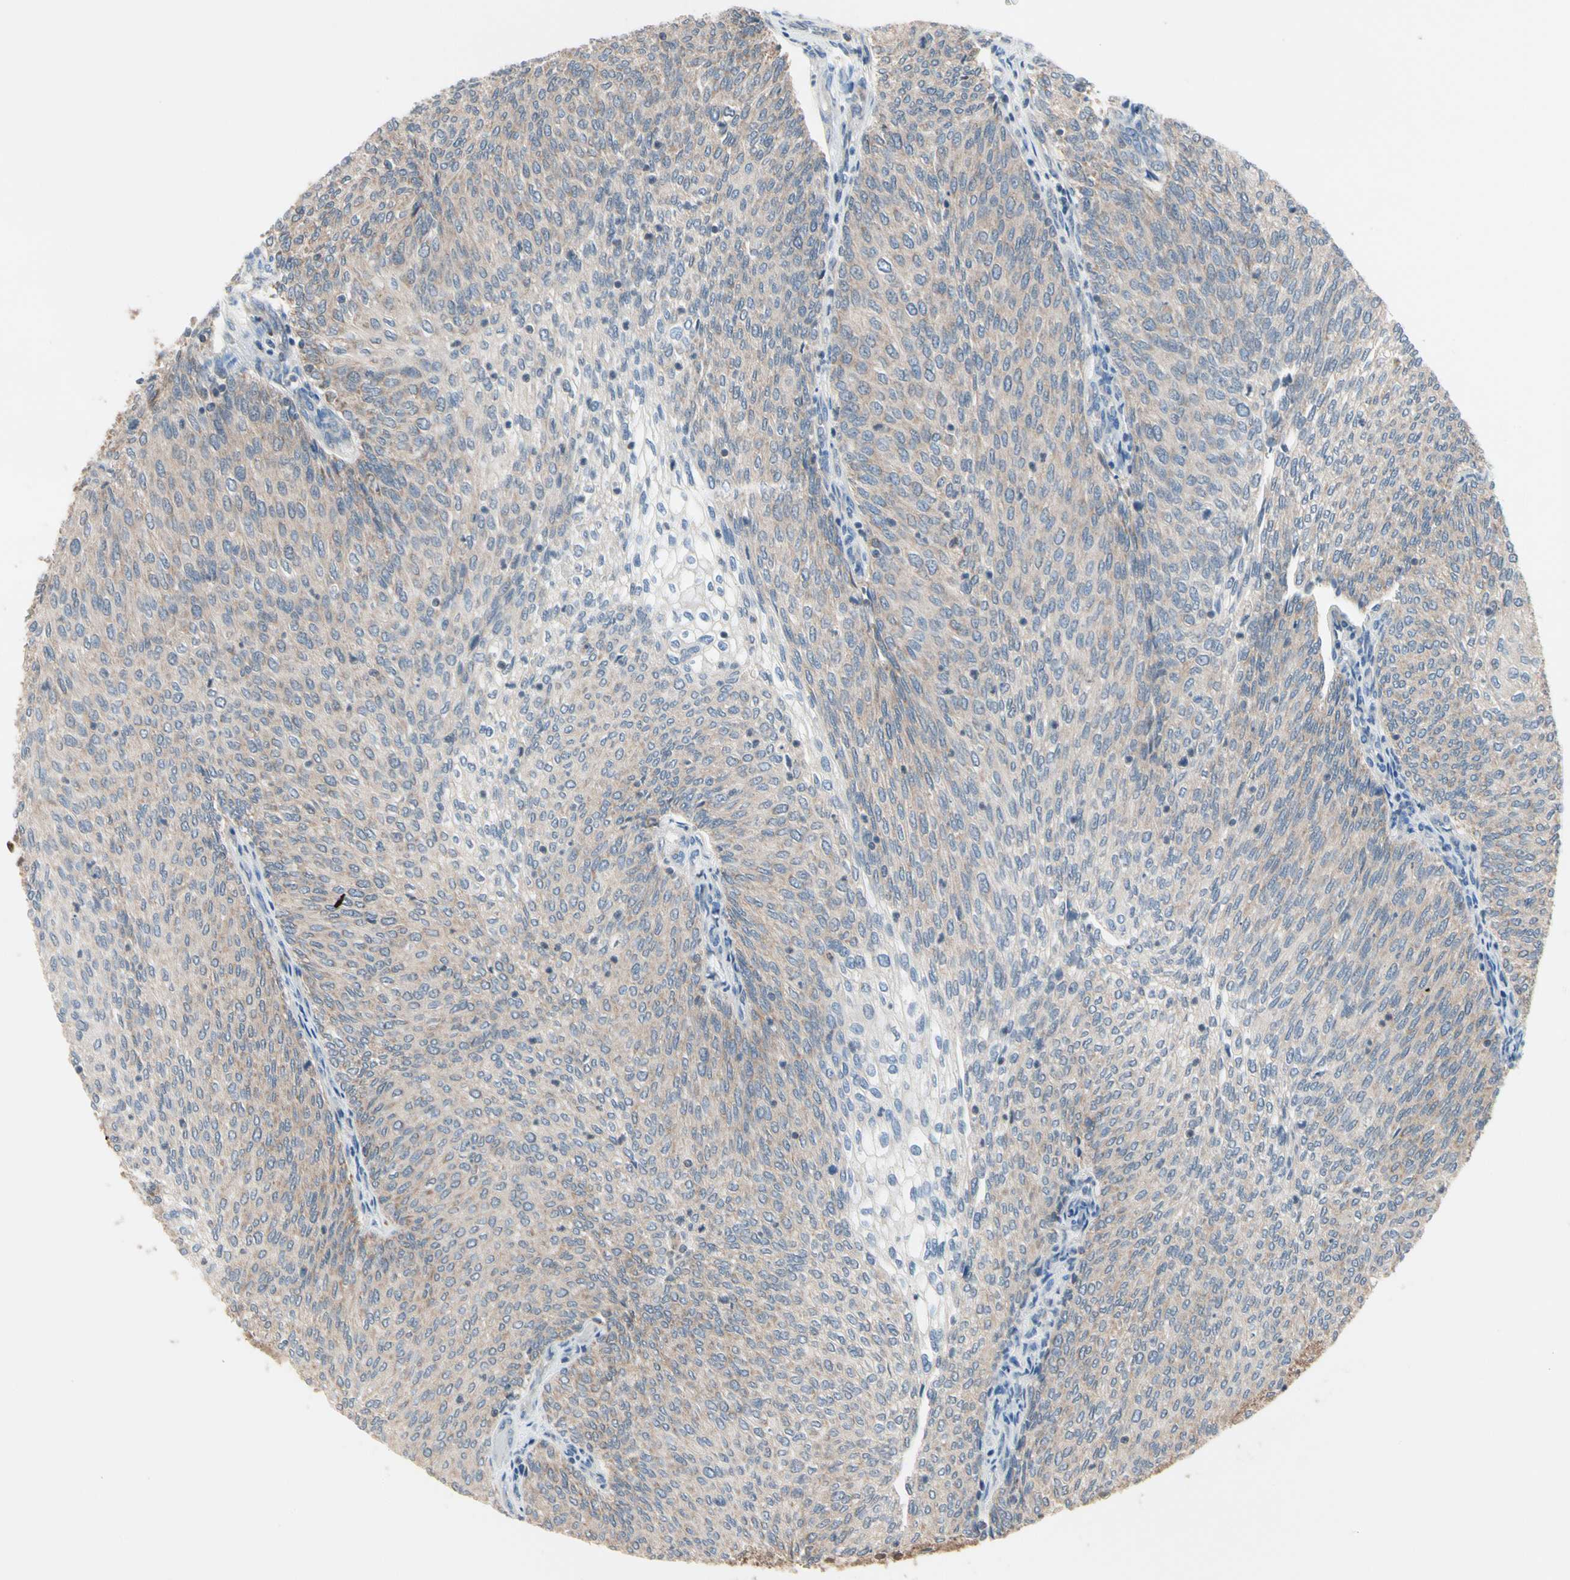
{"staining": {"intensity": "moderate", "quantity": "<25%", "location": "cytoplasmic/membranous"}, "tissue": "urothelial cancer", "cell_type": "Tumor cells", "image_type": "cancer", "snomed": [{"axis": "morphology", "description": "Urothelial carcinoma, Low grade"}, {"axis": "topography", "description": "Urinary bladder"}], "caption": "Immunohistochemistry (IHC) staining of low-grade urothelial carcinoma, which shows low levels of moderate cytoplasmic/membranous staining in approximately <25% of tumor cells indicating moderate cytoplasmic/membranous protein positivity. The staining was performed using DAB (3,3'-diaminobenzidine) (brown) for protein detection and nuclei were counterstained in hematoxylin (blue).", "gene": "MTHFS", "patient": {"sex": "female", "age": 79}}